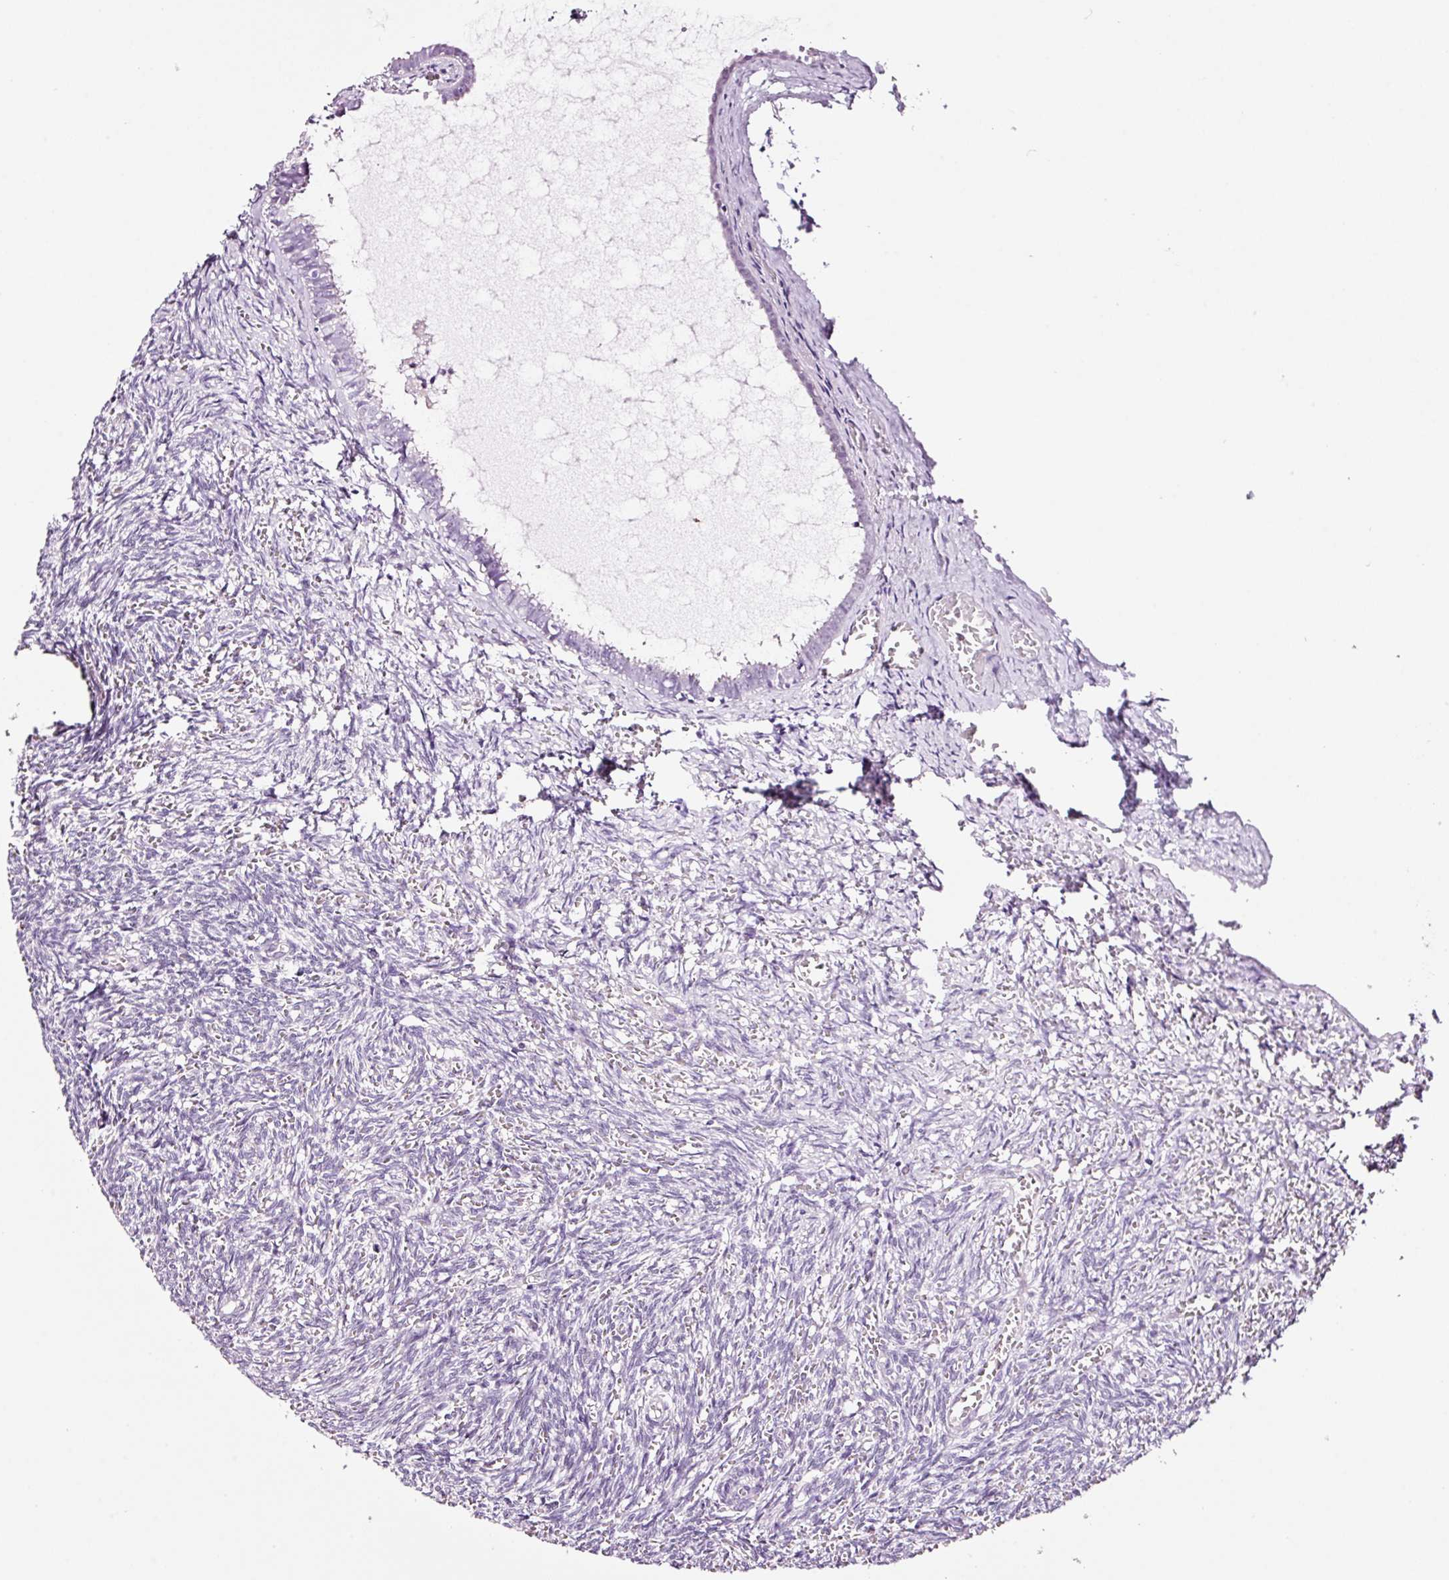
{"staining": {"intensity": "negative", "quantity": "none", "location": "none"}, "tissue": "ovary", "cell_type": "Follicle cells", "image_type": "normal", "snomed": [{"axis": "morphology", "description": "Normal tissue, NOS"}, {"axis": "topography", "description": "Ovary"}], "caption": "Micrograph shows no protein positivity in follicle cells of unremarkable ovary. (Stains: DAB (3,3'-diaminobenzidine) IHC with hematoxylin counter stain, Microscopy: brightfield microscopy at high magnification).", "gene": "RTF2", "patient": {"sex": "female", "age": 67}}